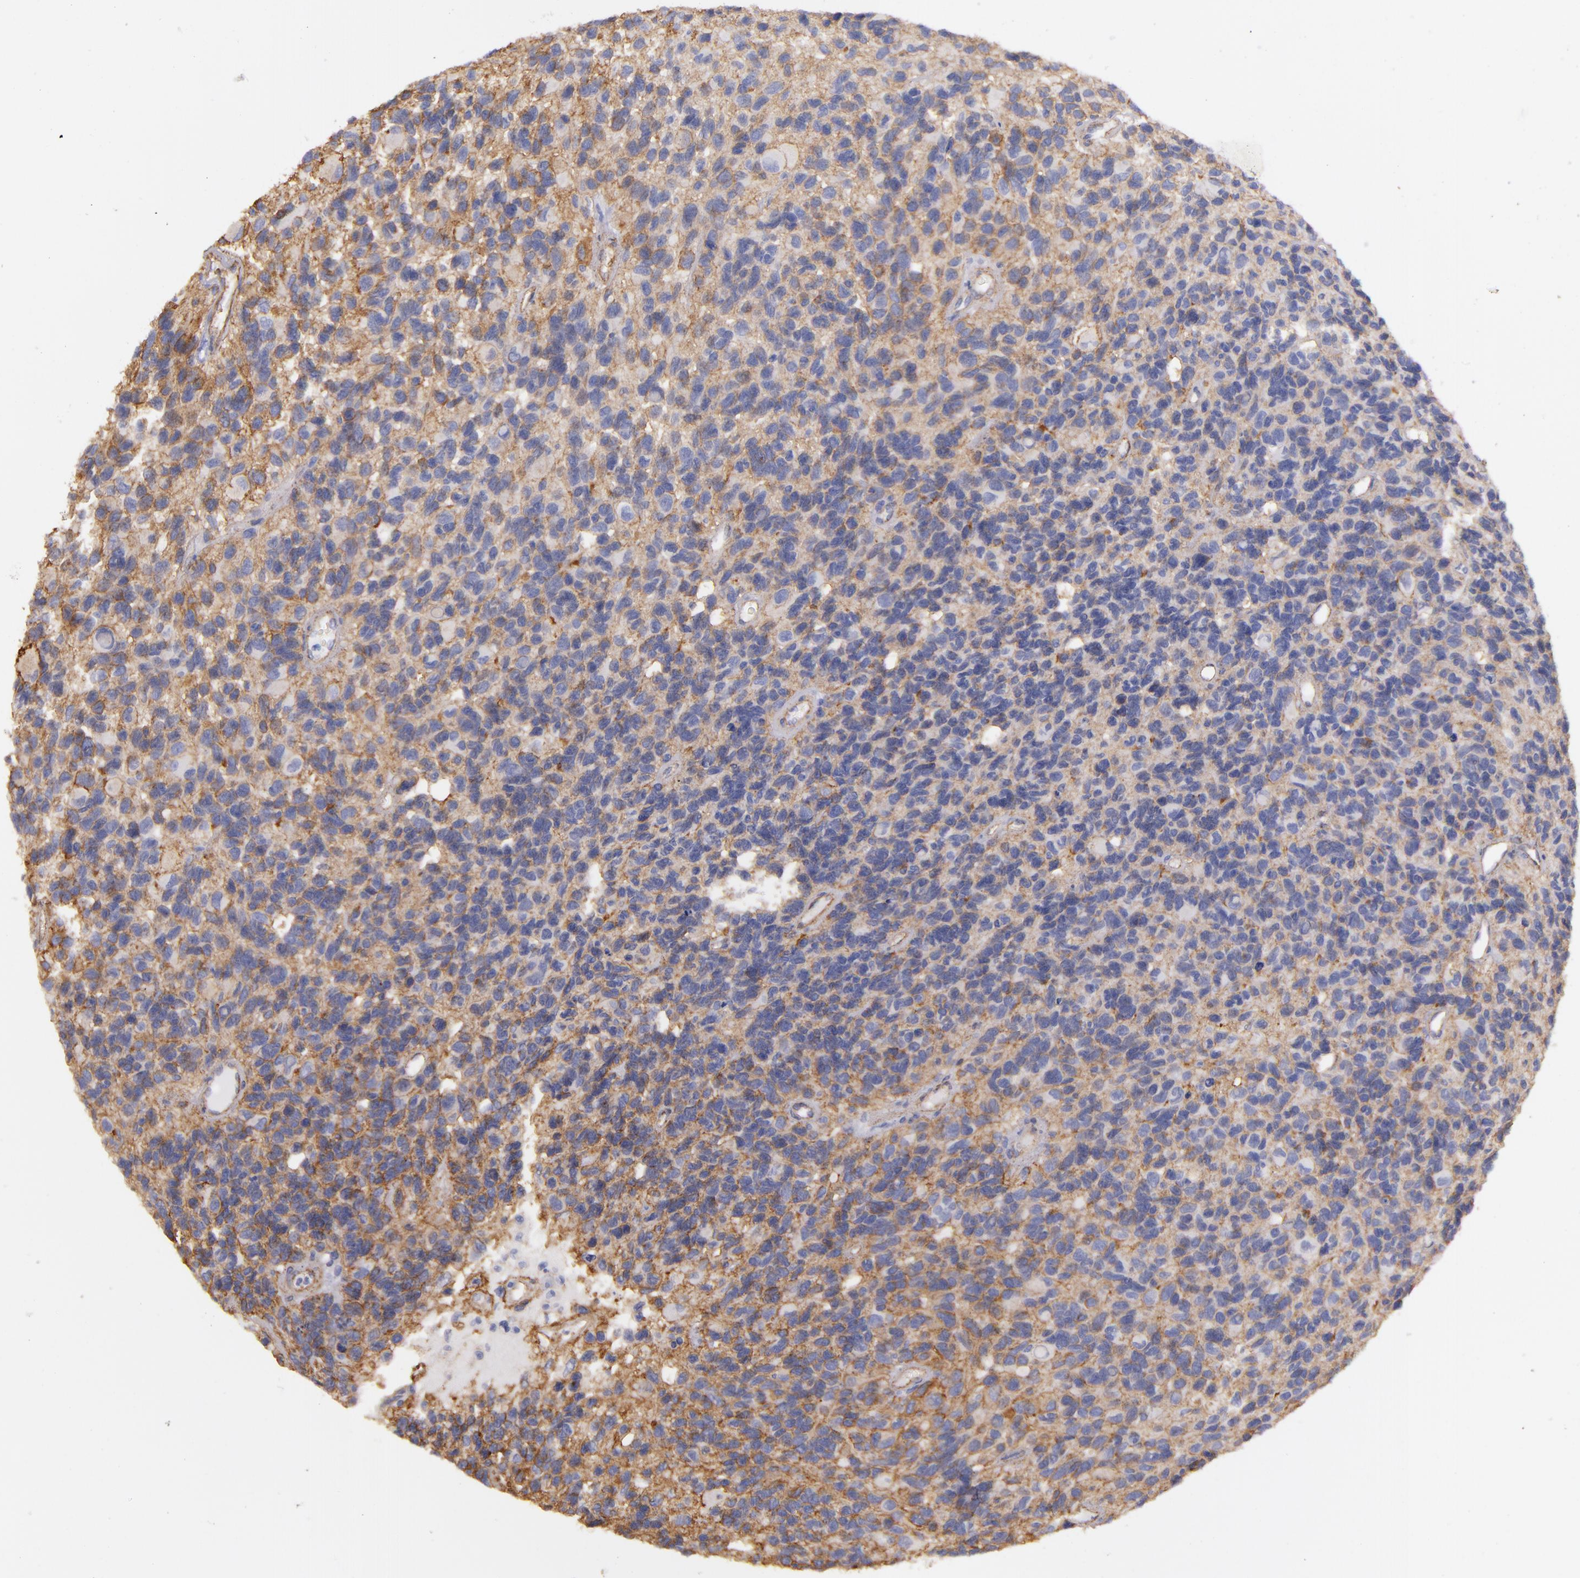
{"staining": {"intensity": "weak", "quantity": "25%-75%", "location": "cytoplasmic/membranous"}, "tissue": "glioma", "cell_type": "Tumor cells", "image_type": "cancer", "snomed": [{"axis": "morphology", "description": "Glioma, malignant, High grade"}, {"axis": "topography", "description": "Brain"}], "caption": "Weak cytoplasmic/membranous protein staining is seen in about 25%-75% of tumor cells in glioma. The staining was performed using DAB (3,3'-diaminobenzidine), with brown indicating positive protein expression. Nuclei are stained blue with hematoxylin.", "gene": "CD151", "patient": {"sex": "male", "age": 77}}